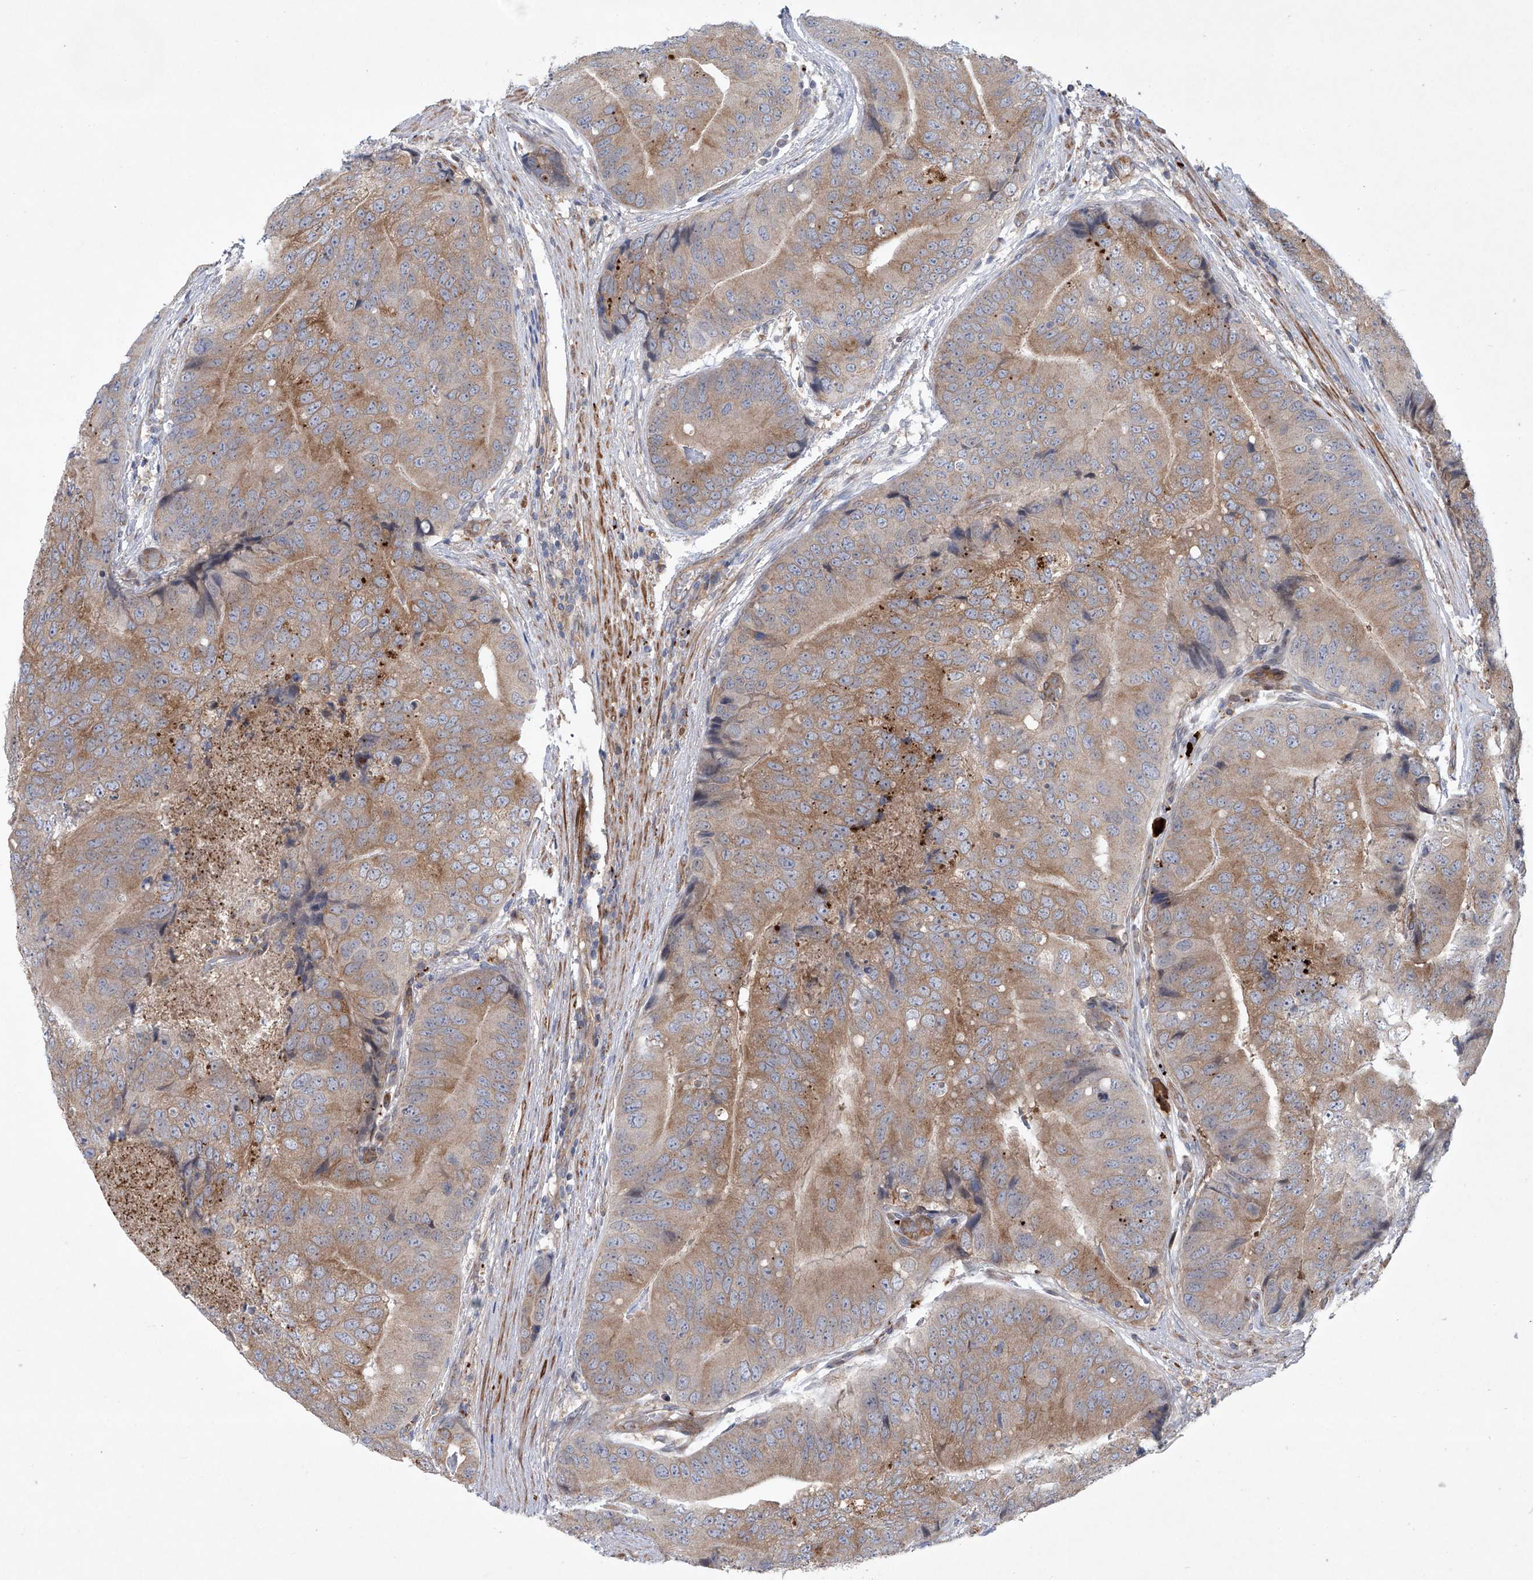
{"staining": {"intensity": "moderate", "quantity": ">75%", "location": "cytoplasmic/membranous"}, "tissue": "prostate cancer", "cell_type": "Tumor cells", "image_type": "cancer", "snomed": [{"axis": "morphology", "description": "Adenocarcinoma, High grade"}, {"axis": "topography", "description": "Prostate"}], "caption": "The image reveals immunohistochemical staining of adenocarcinoma (high-grade) (prostate). There is moderate cytoplasmic/membranous positivity is present in approximately >75% of tumor cells.", "gene": "KLC4", "patient": {"sex": "male", "age": 70}}